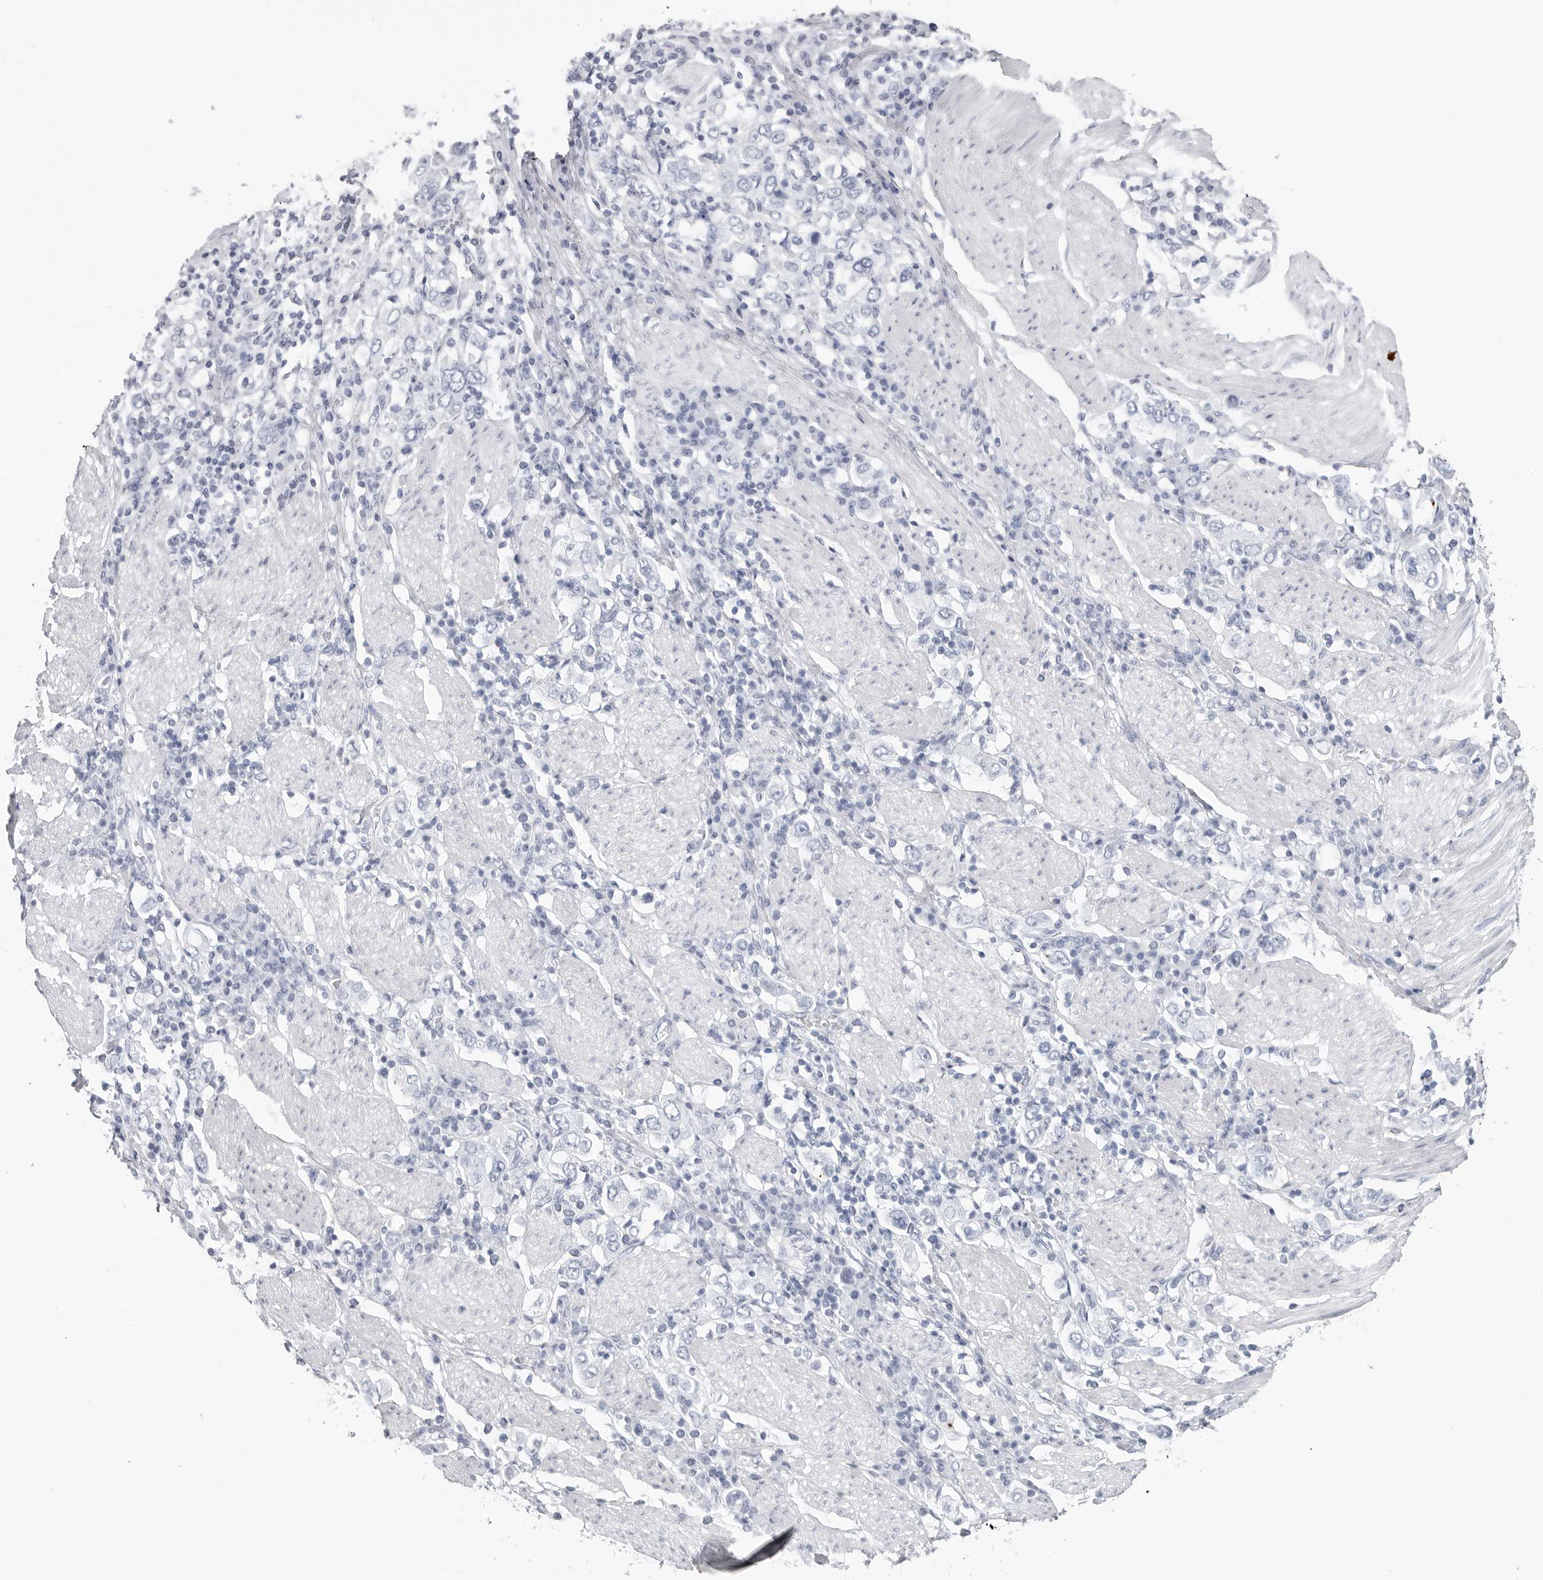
{"staining": {"intensity": "negative", "quantity": "none", "location": "none"}, "tissue": "stomach cancer", "cell_type": "Tumor cells", "image_type": "cancer", "snomed": [{"axis": "morphology", "description": "Adenocarcinoma, NOS"}, {"axis": "topography", "description": "Stomach, upper"}], "caption": "Stomach adenocarcinoma was stained to show a protein in brown. There is no significant staining in tumor cells.", "gene": "CST2", "patient": {"sex": "male", "age": 62}}